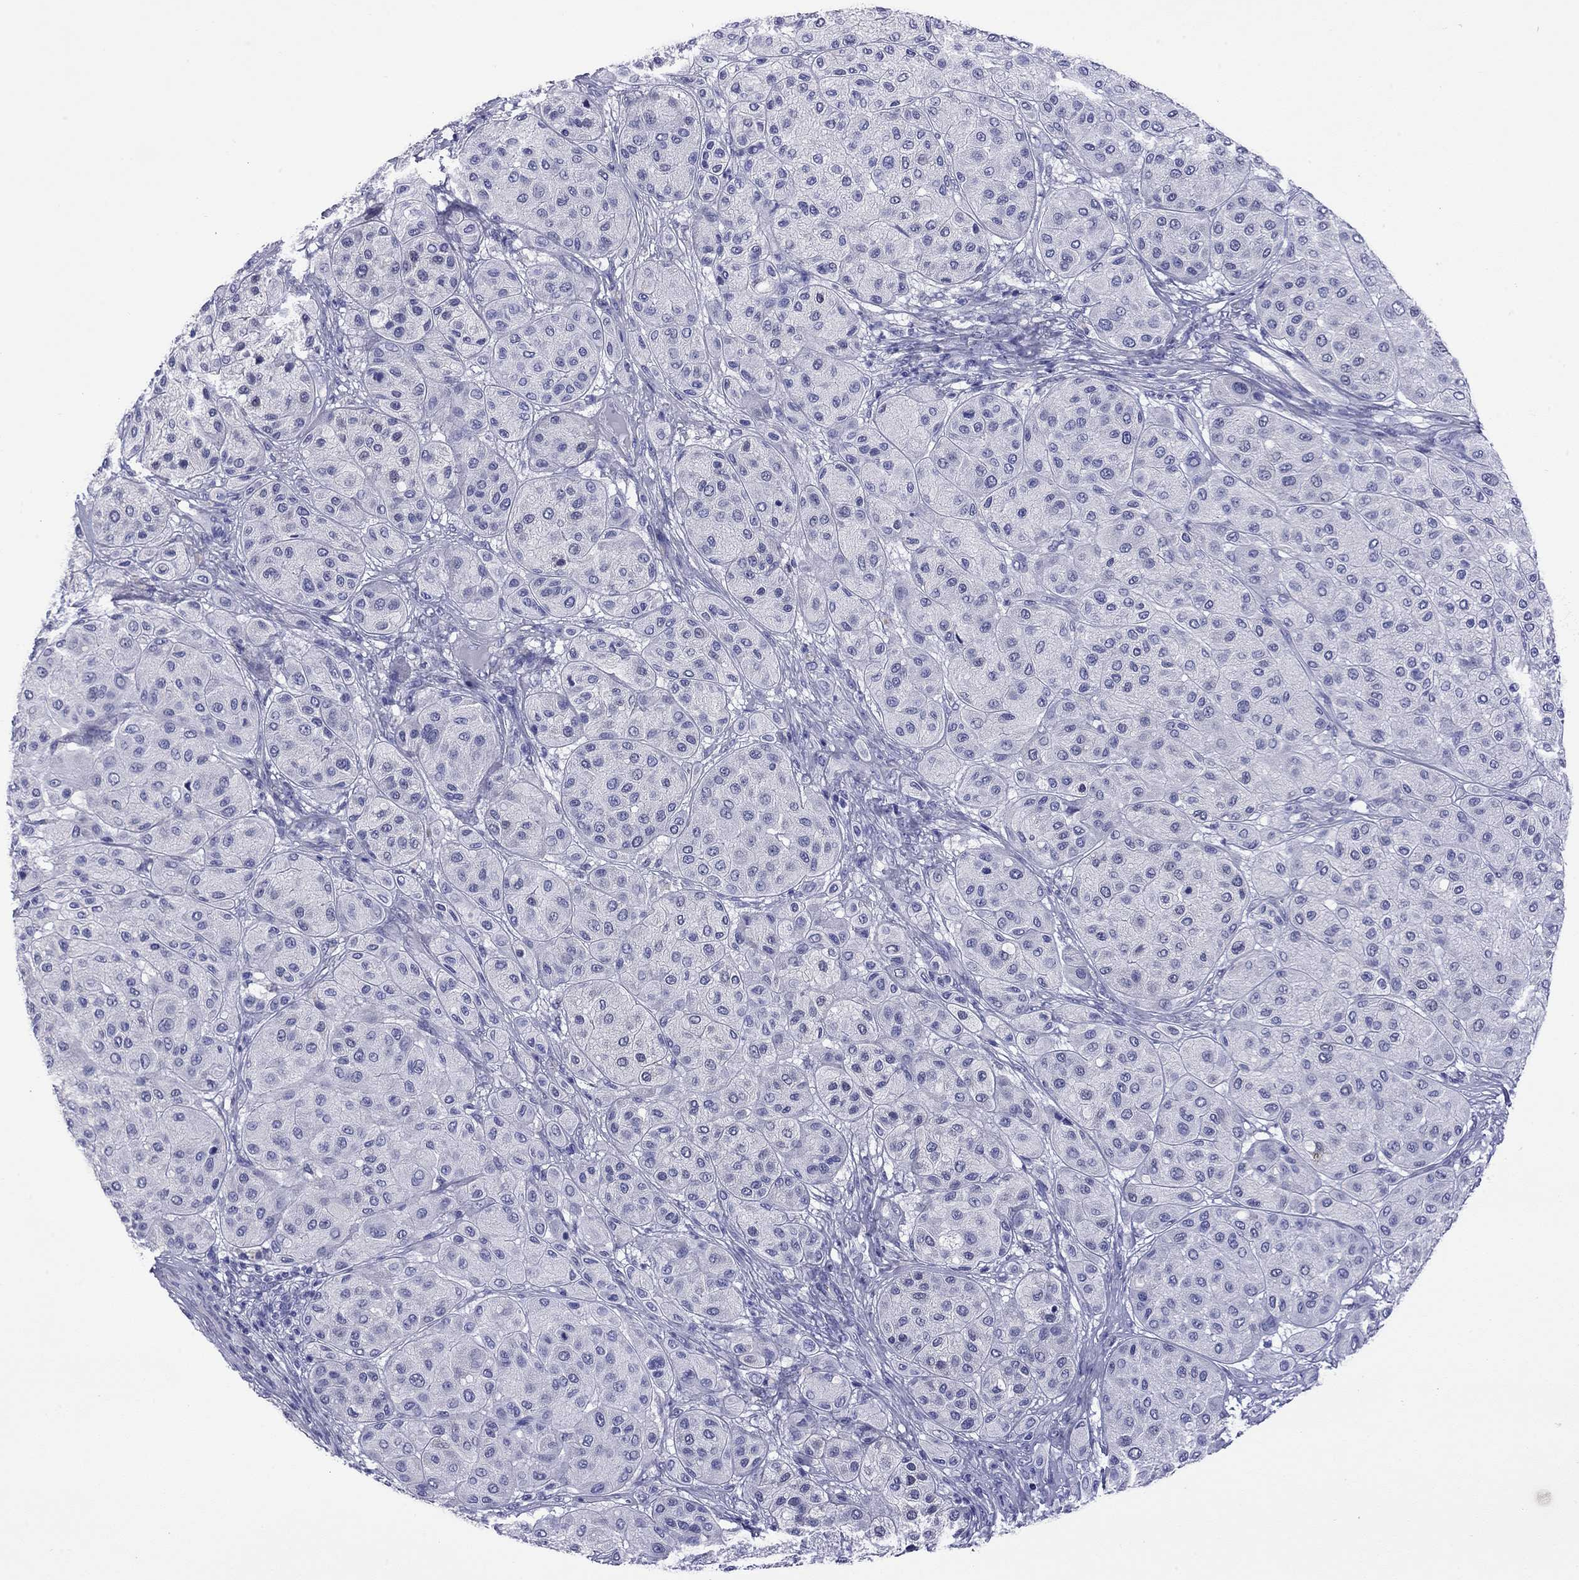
{"staining": {"intensity": "negative", "quantity": "none", "location": "none"}, "tissue": "melanoma", "cell_type": "Tumor cells", "image_type": "cancer", "snomed": [{"axis": "morphology", "description": "Malignant melanoma, Metastatic site"}, {"axis": "topography", "description": "Smooth muscle"}], "caption": "IHC micrograph of human melanoma stained for a protein (brown), which exhibits no positivity in tumor cells.", "gene": "KIAA2012", "patient": {"sex": "male", "age": 41}}